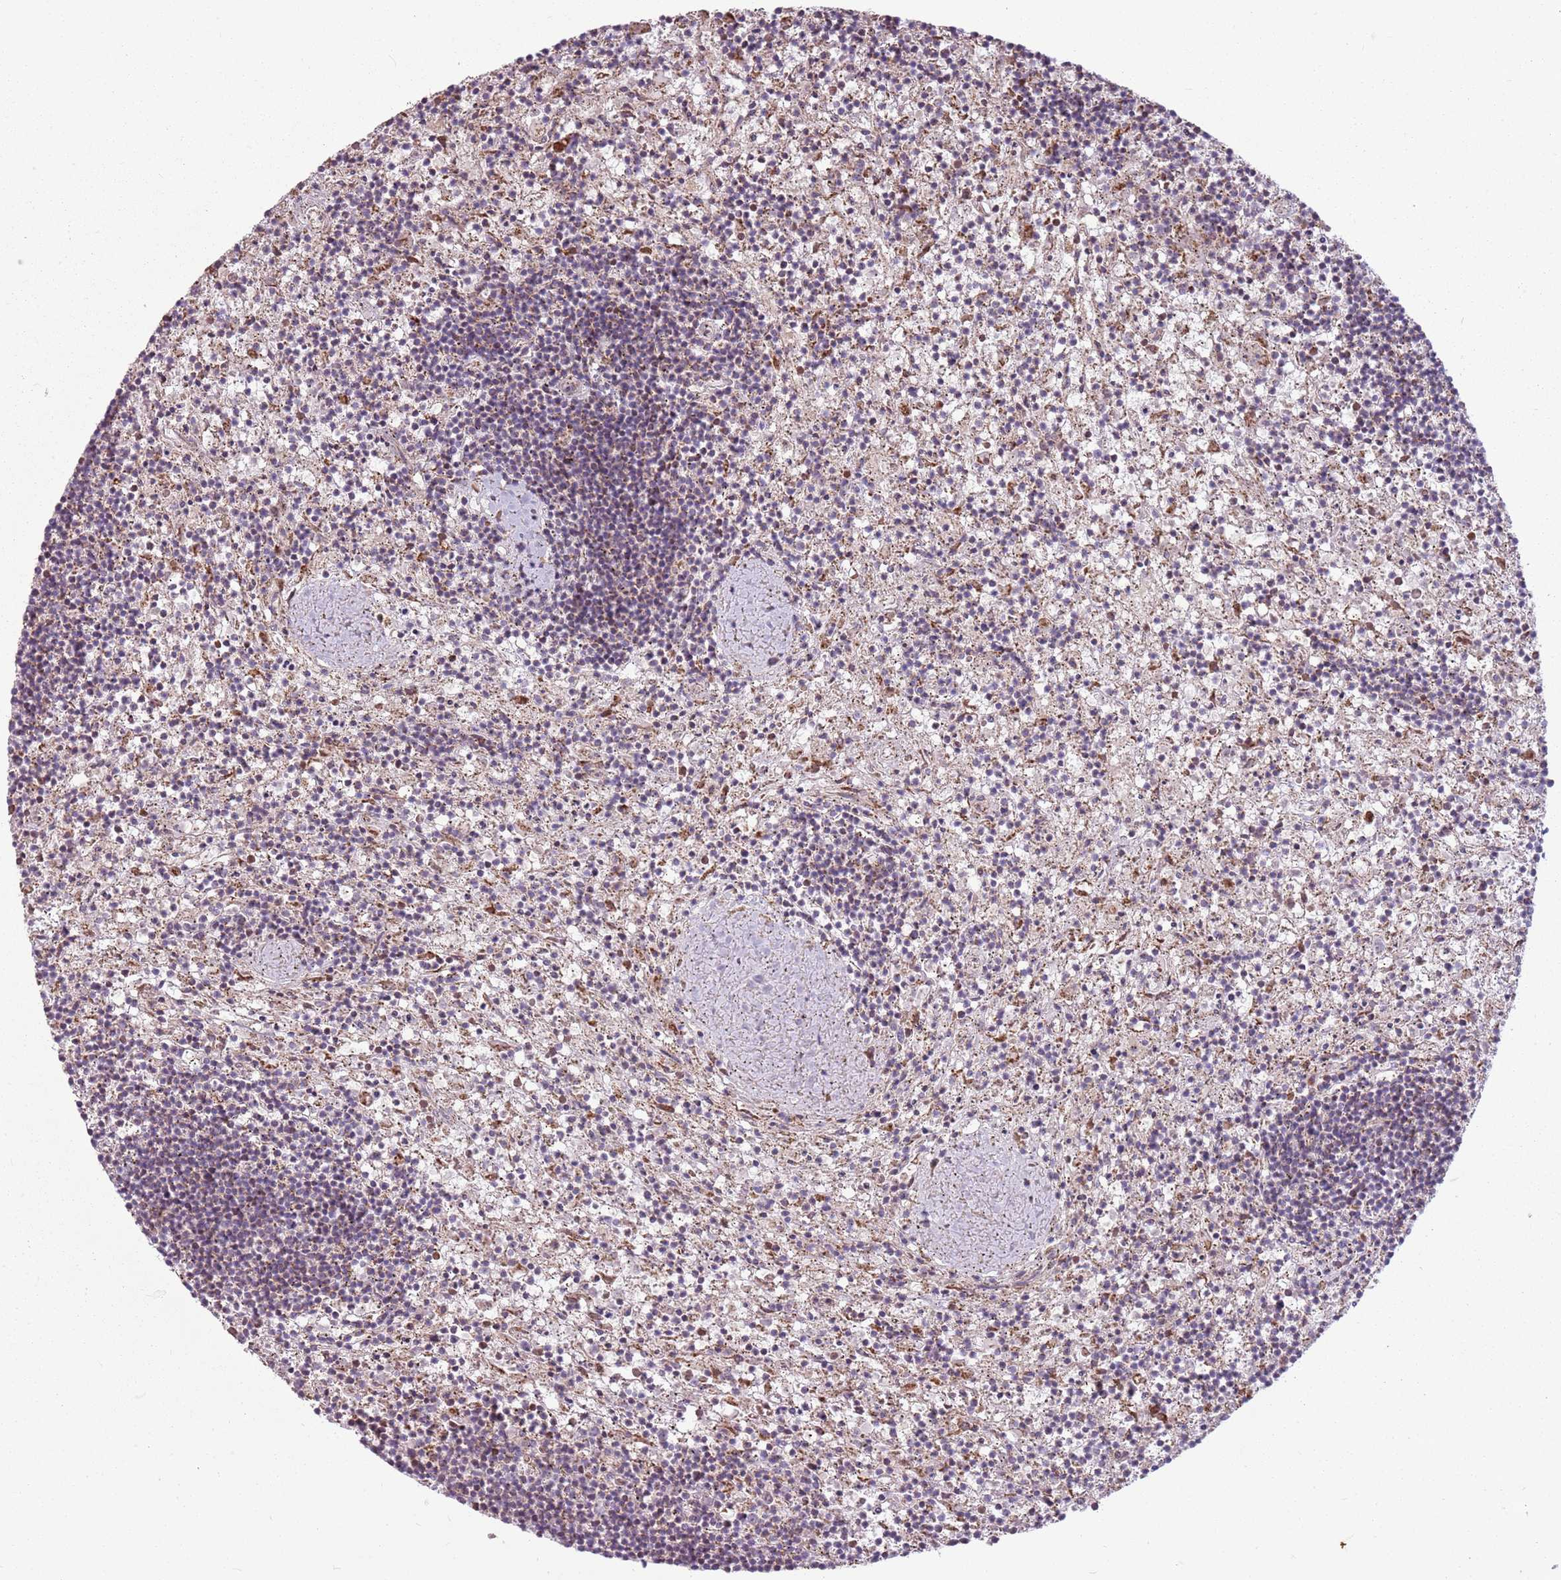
{"staining": {"intensity": "weak", "quantity": "<25%", "location": "cytoplasmic/membranous"}, "tissue": "lymphoma", "cell_type": "Tumor cells", "image_type": "cancer", "snomed": [{"axis": "morphology", "description": "Malignant lymphoma, non-Hodgkin's type, Low grade"}, {"axis": "topography", "description": "Spleen"}], "caption": "Human lymphoma stained for a protein using immunohistochemistry displays no expression in tumor cells.", "gene": "ZNF530", "patient": {"sex": "male", "age": 76}}